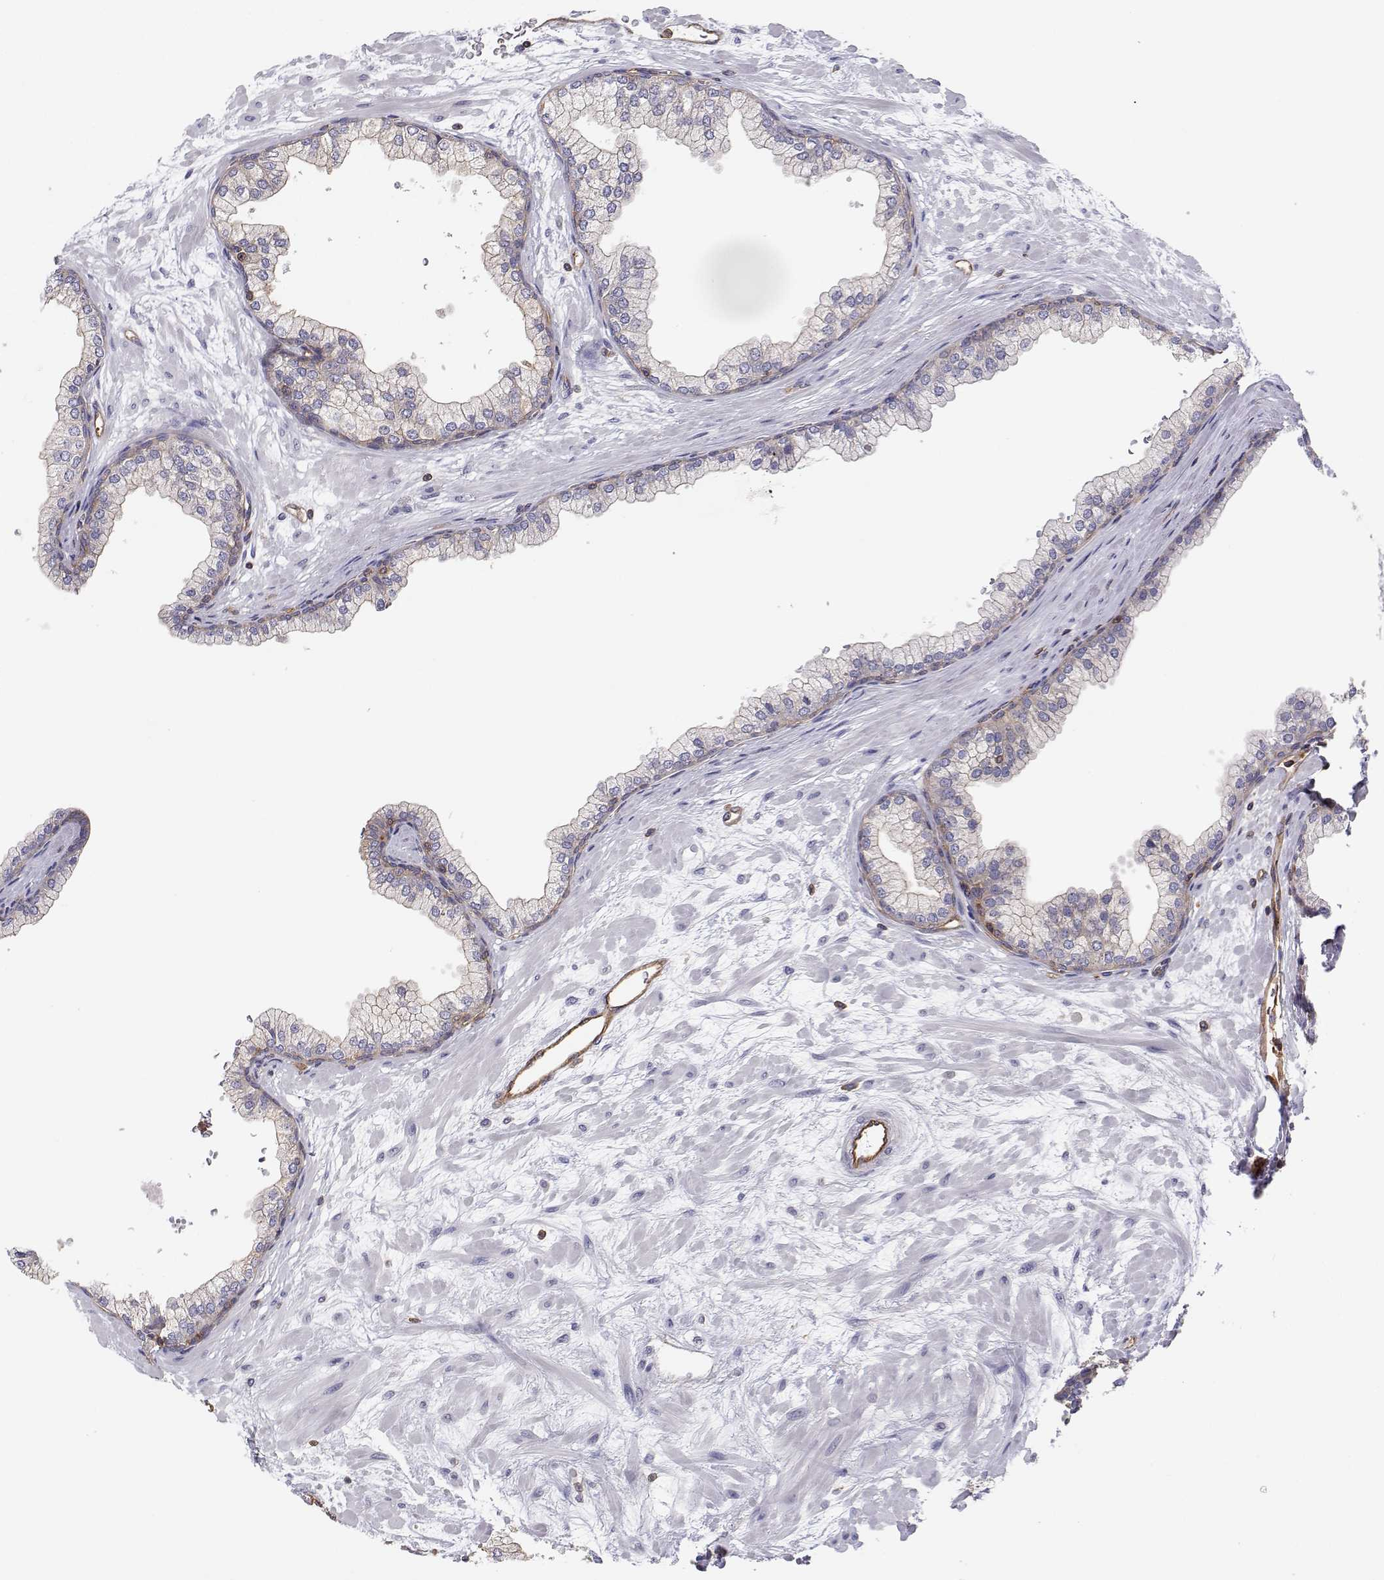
{"staining": {"intensity": "negative", "quantity": "none", "location": "none"}, "tissue": "prostate", "cell_type": "Glandular cells", "image_type": "normal", "snomed": [{"axis": "morphology", "description": "Normal tissue, NOS"}, {"axis": "topography", "description": "Prostate"}, {"axis": "topography", "description": "Peripheral nerve tissue"}], "caption": "This is a image of immunohistochemistry (IHC) staining of benign prostate, which shows no staining in glandular cells.", "gene": "MYH9", "patient": {"sex": "male", "age": 61}}